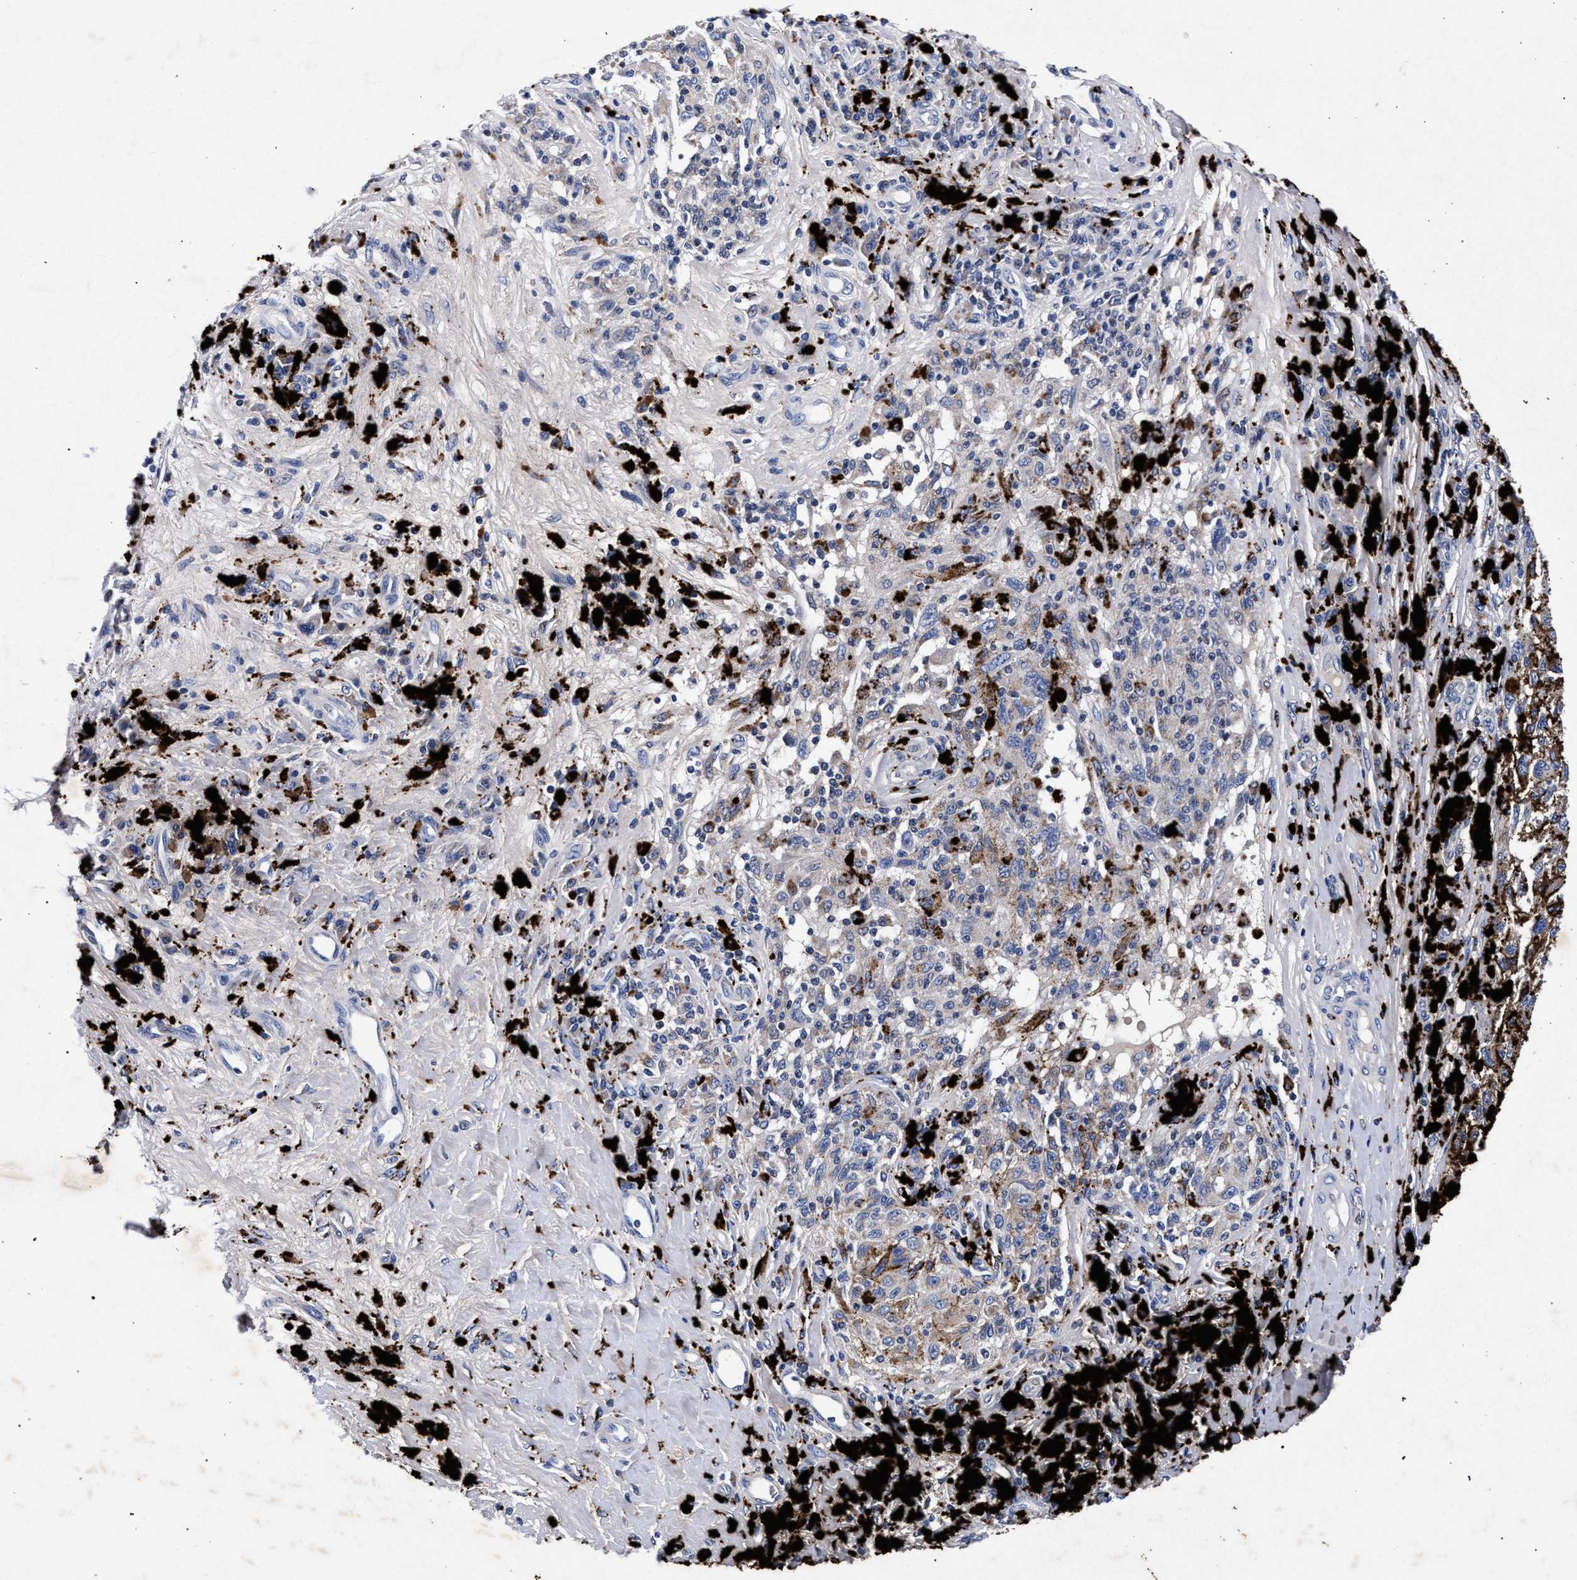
{"staining": {"intensity": "weak", "quantity": "25%-75%", "location": "cytoplasmic/membranous"}, "tissue": "melanoma", "cell_type": "Tumor cells", "image_type": "cancer", "snomed": [{"axis": "morphology", "description": "Malignant melanoma, NOS"}, {"axis": "topography", "description": "Skin"}], "caption": "Approximately 25%-75% of tumor cells in human melanoma reveal weak cytoplasmic/membranous protein expression as visualized by brown immunohistochemical staining.", "gene": "HSD17B14", "patient": {"sex": "female", "age": 73}}